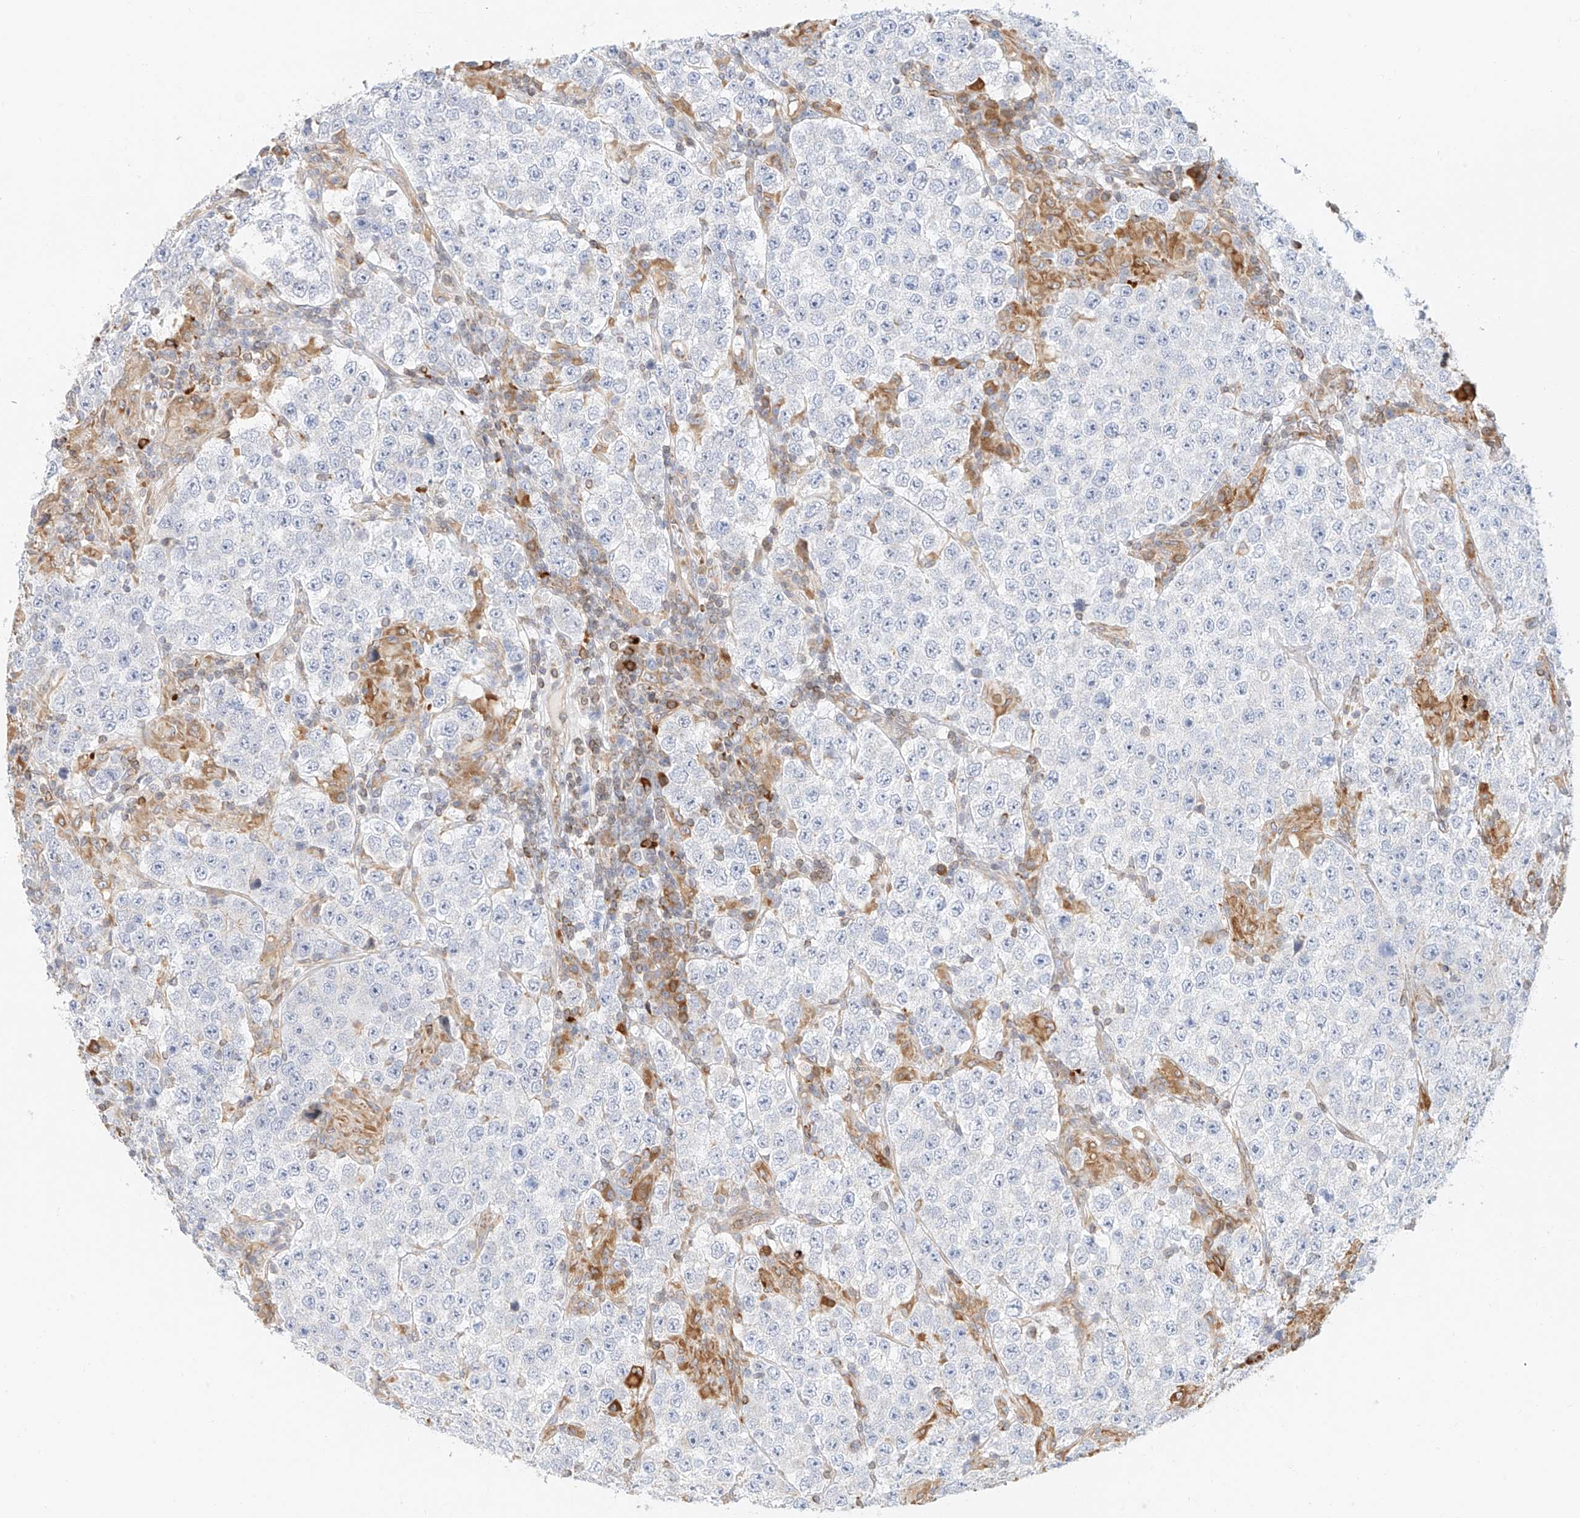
{"staining": {"intensity": "negative", "quantity": "none", "location": "none"}, "tissue": "testis cancer", "cell_type": "Tumor cells", "image_type": "cancer", "snomed": [{"axis": "morphology", "description": "Normal tissue, NOS"}, {"axis": "morphology", "description": "Urothelial carcinoma, High grade"}, {"axis": "morphology", "description": "Seminoma, NOS"}, {"axis": "morphology", "description": "Carcinoma, Embryonal, NOS"}, {"axis": "topography", "description": "Urinary bladder"}, {"axis": "topography", "description": "Testis"}], "caption": "Testis urothelial carcinoma (high-grade) was stained to show a protein in brown. There is no significant staining in tumor cells.", "gene": "DHRS7", "patient": {"sex": "male", "age": 41}}